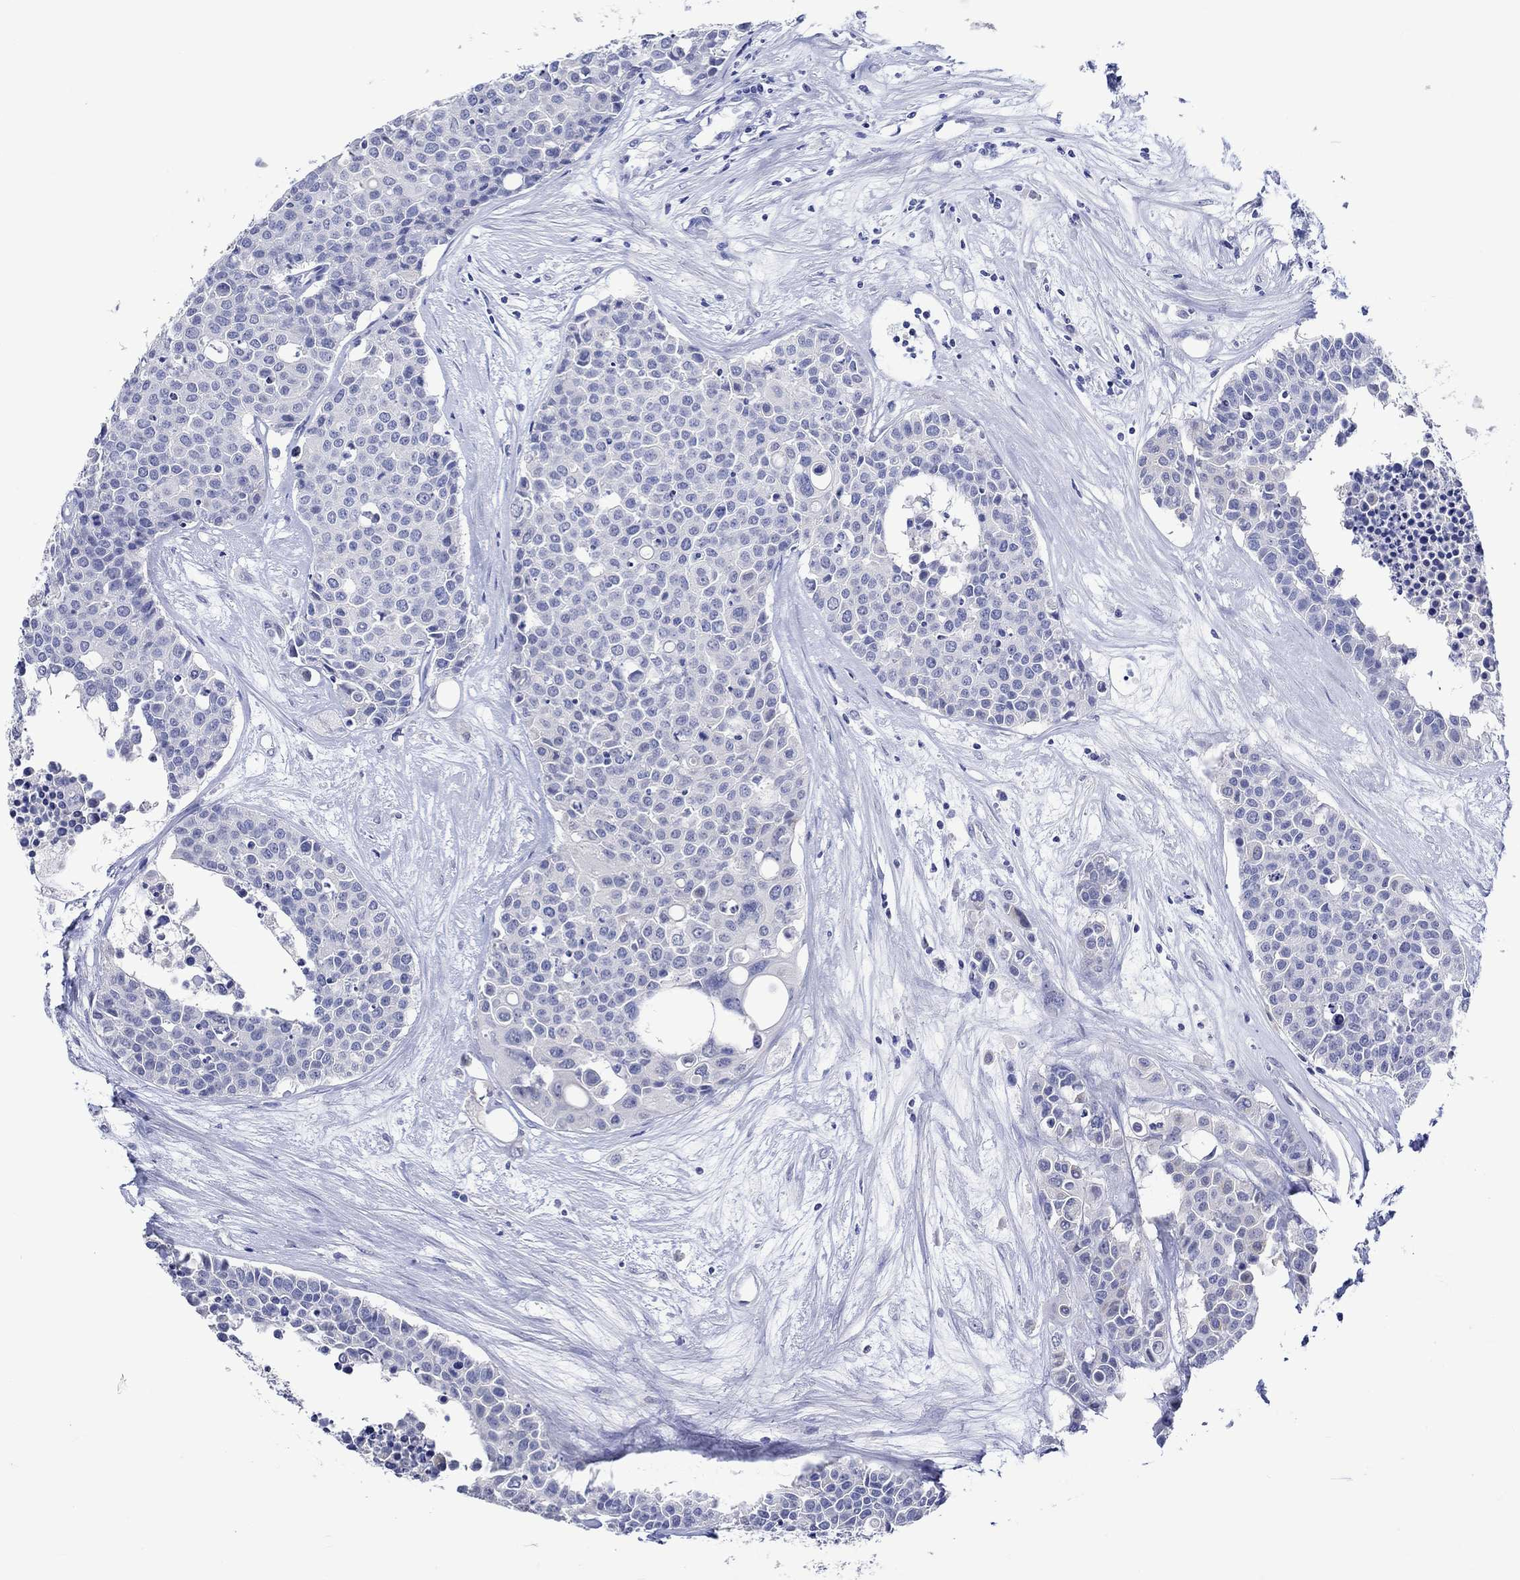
{"staining": {"intensity": "negative", "quantity": "none", "location": "none"}, "tissue": "carcinoid", "cell_type": "Tumor cells", "image_type": "cancer", "snomed": [{"axis": "morphology", "description": "Carcinoid, malignant, NOS"}, {"axis": "topography", "description": "Colon"}], "caption": "Tumor cells are negative for protein expression in human malignant carcinoid.", "gene": "KLHL35", "patient": {"sex": "male", "age": 81}}